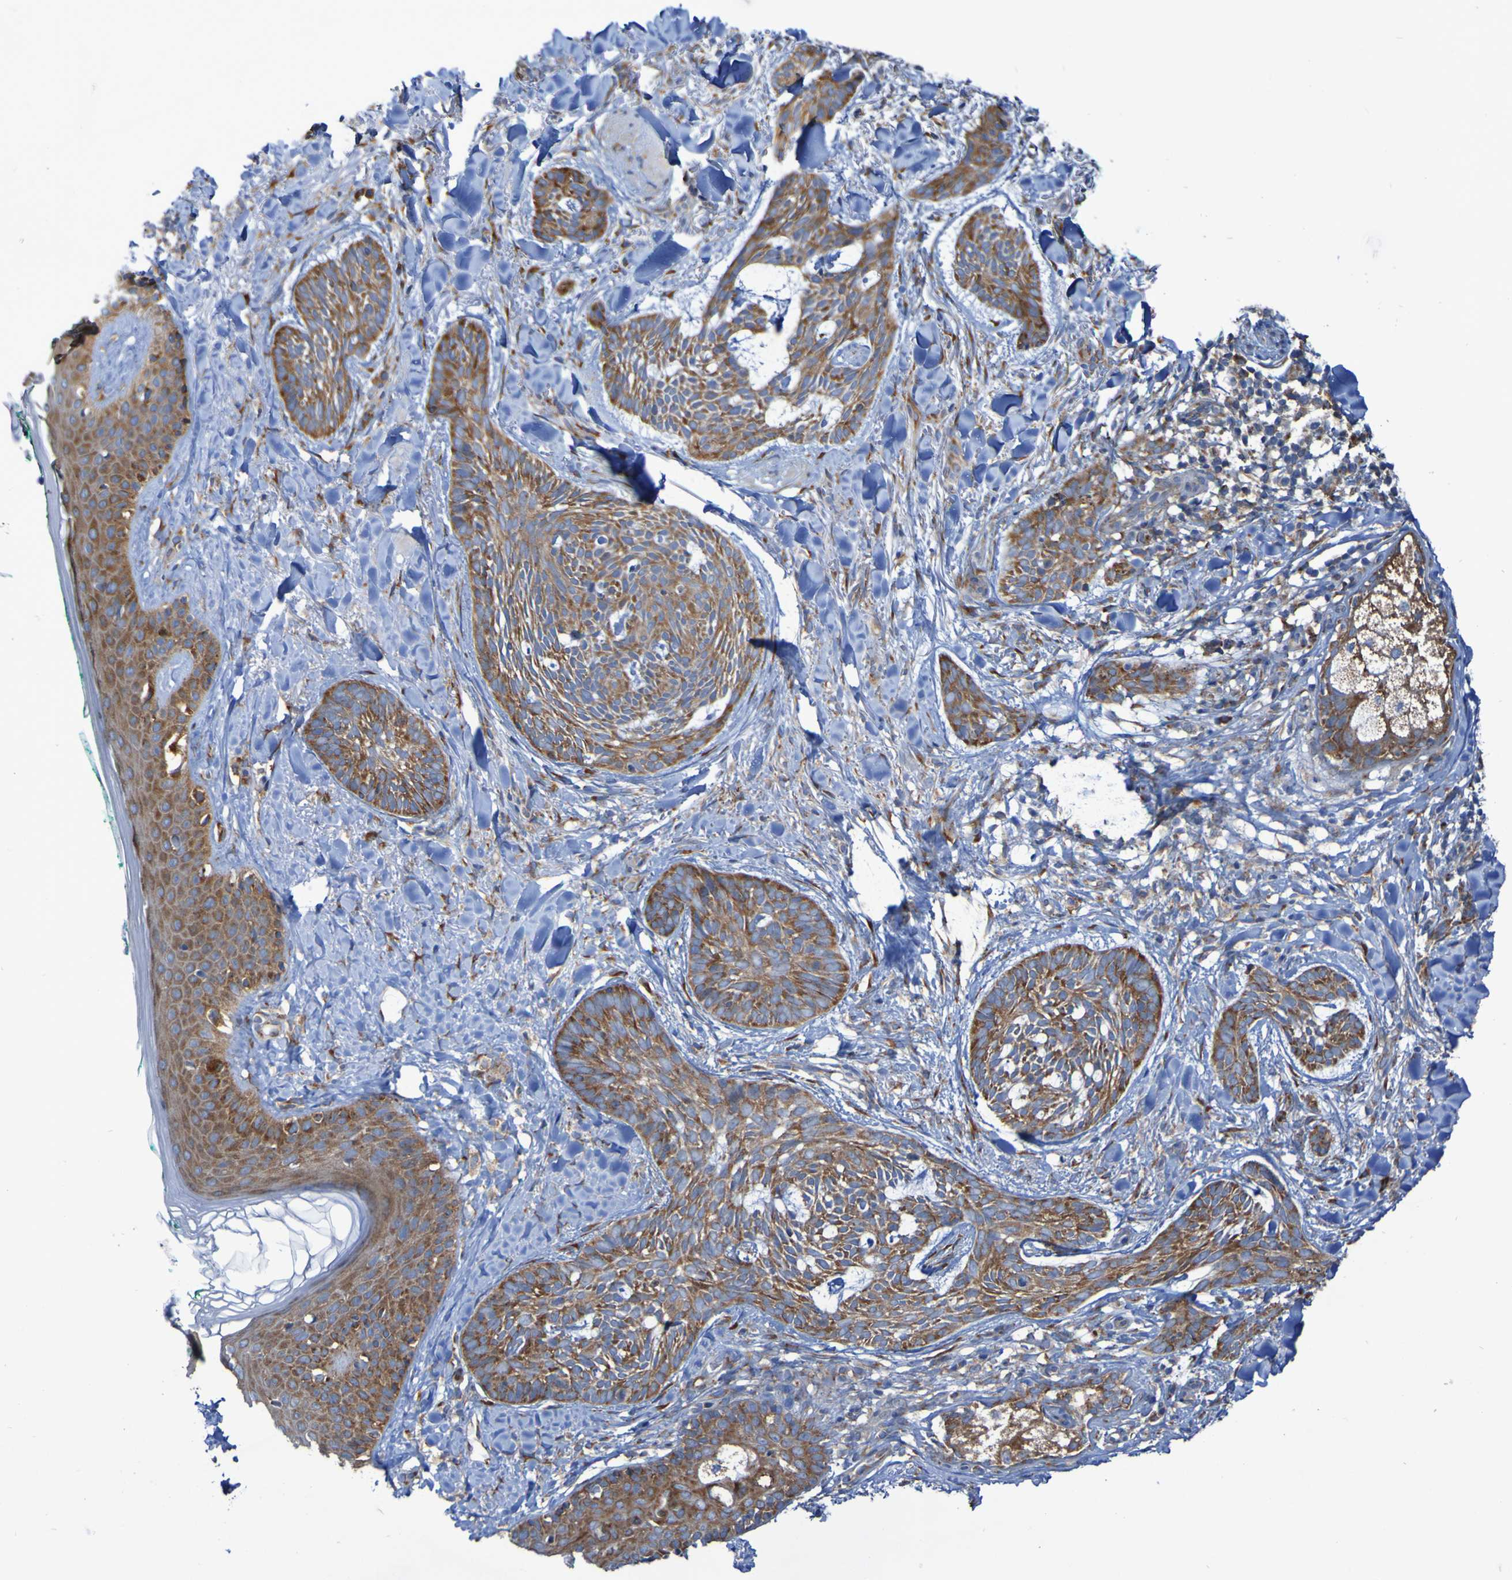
{"staining": {"intensity": "moderate", "quantity": ">75%", "location": "cytoplasmic/membranous"}, "tissue": "skin cancer", "cell_type": "Tumor cells", "image_type": "cancer", "snomed": [{"axis": "morphology", "description": "Basal cell carcinoma"}, {"axis": "topography", "description": "Skin"}], "caption": "Immunohistochemical staining of skin cancer reveals medium levels of moderate cytoplasmic/membranous staining in about >75% of tumor cells.", "gene": "FKBP3", "patient": {"sex": "male", "age": 43}}